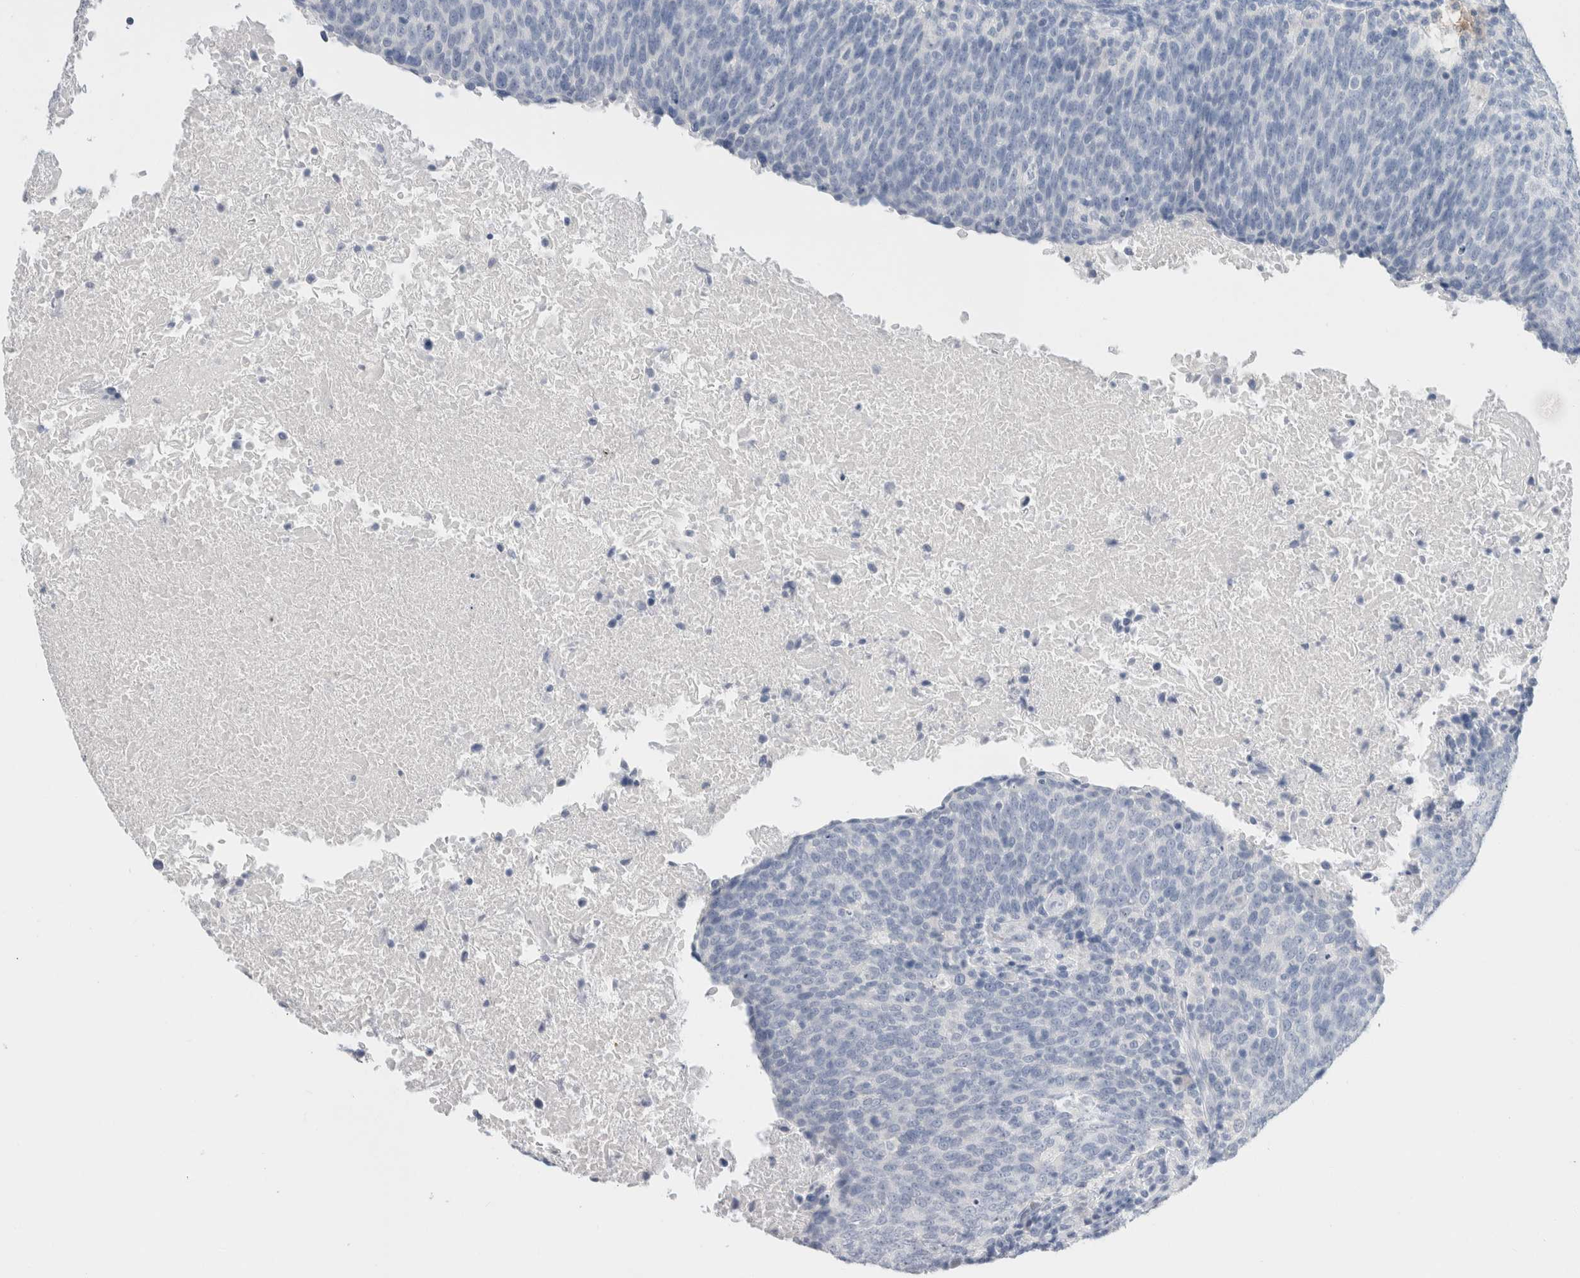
{"staining": {"intensity": "negative", "quantity": "none", "location": "none"}, "tissue": "head and neck cancer", "cell_type": "Tumor cells", "image_type": "cancer", "snomed": [{"axis": "morphology", "description": "Squamous cell carcinoma, NOS"}, {"axis": "morphology", "description": "Squamous cell carcinoma, metastatic, NOS"}, {"axis": "topography", "description": "Lymph node"}, {"axis": "topography", "description": "Head-Neck"}], "caption": "DAB (3,3'-diaminobenzidine) immunohistochemical staining of human head and neck squamous cell carcinoma displays no significant staining in tumor cells.", "gene": "BCAN", "patient": {"sex": "male", "age": 62}}